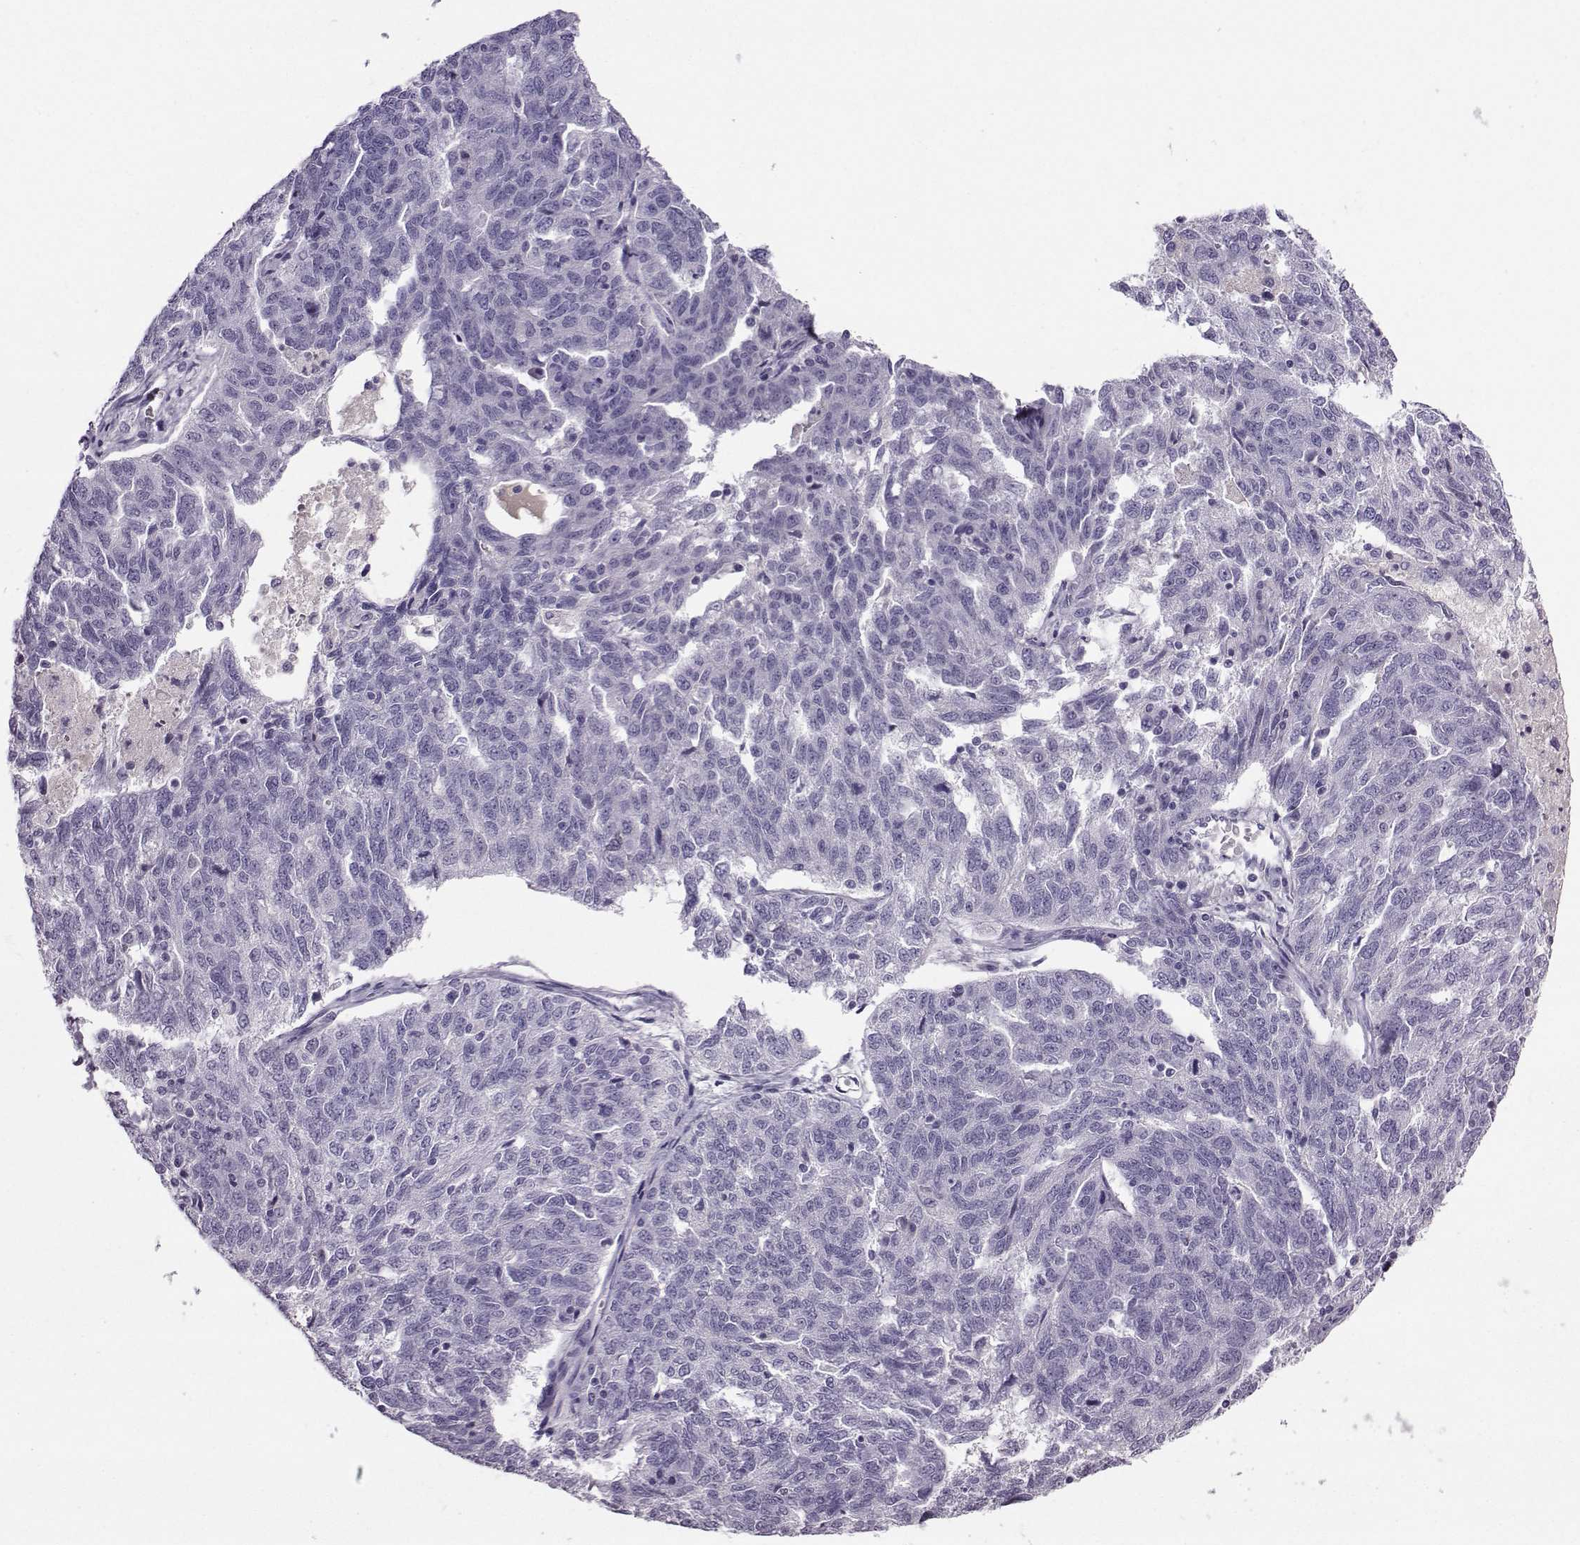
{"staining": {"intensity": "negative", "quantity": "none", "location": "none"}, "tissue": "ovarian cancer", "cell_type": "Tumor cells", "image_type": "cancer", "snomed": [{"axis": "morphology", "description": "Cystadenocarcinoma, serous, NOS"}, {"axis": "topography", "description": "Ovary"}], "caption": "Immunohistochemistry (IHC) image of neoplastic tissue: ovarian cancer (serous cystadenocarcinoma) stained with DAB (3,3'-diaminobenzidine) displays no significant protein expression in tumor cells.", "gene": "ARMC2", "patient": {"sex": "female", "age": 71}}